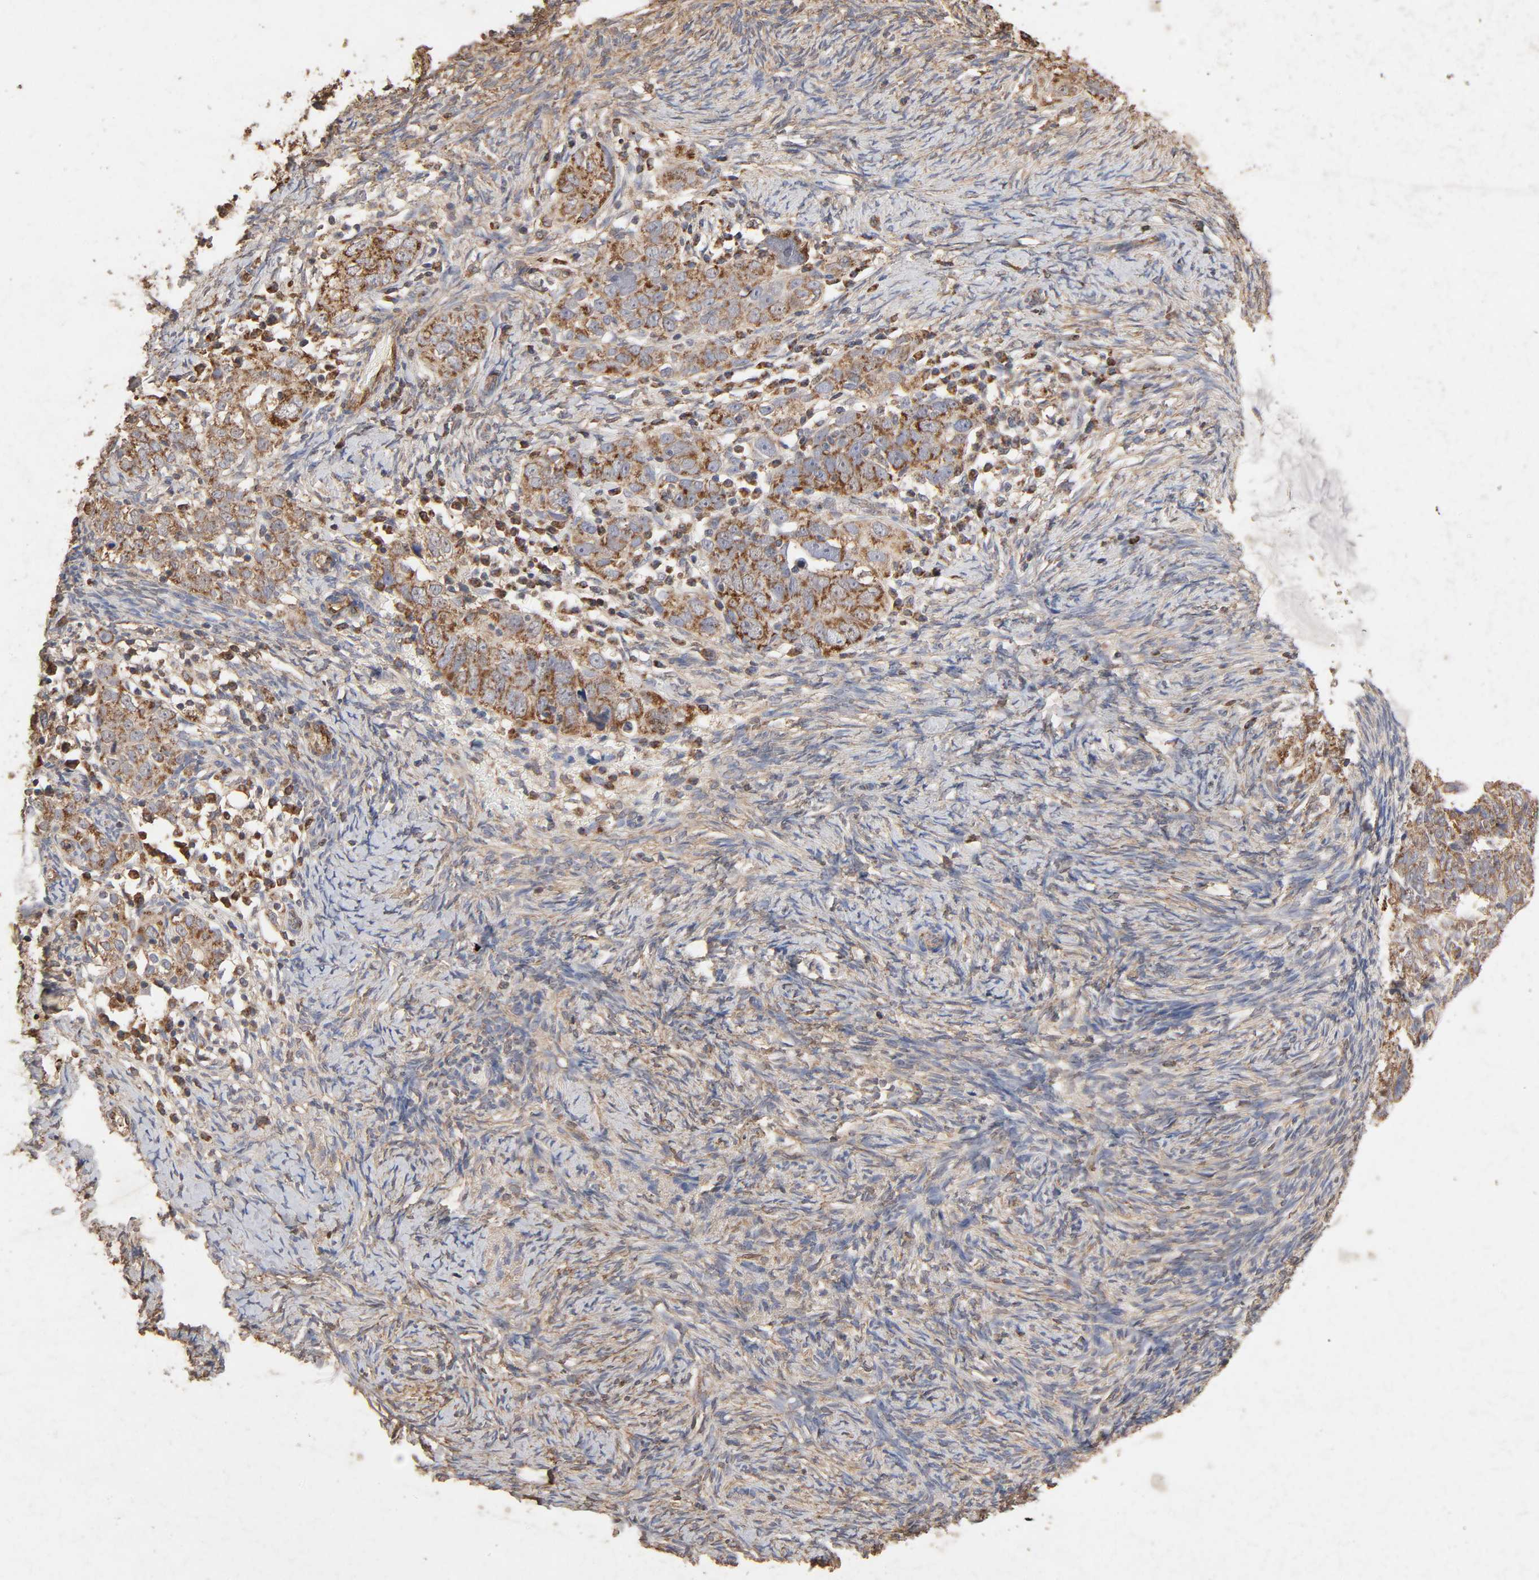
{"staining": {"intensity": "strong", "quantity": ">75%", "location": "cytoplasmic/membranous"}, "tissue": "ovarian cancer", "cell_type": "Tumor cells", "image_type": "cancer", "snomed": [{"axis": "morphology", "description": "Normal tissue, NOS"}, {"axis": "morphology", "description": "Cystadenocarcinoma, serous, NOS"}, {"axis": "topography", "description": "Ovary"}], "caption": "This micrograph exhibits IHC staining of serous cystadenocarcinoma (ovarian), with high strong cytoplasmic/membranous staining in about >75% of tumor cells.", "gene": "CYCS", "patient": {"sex": "female", "age": 62}}